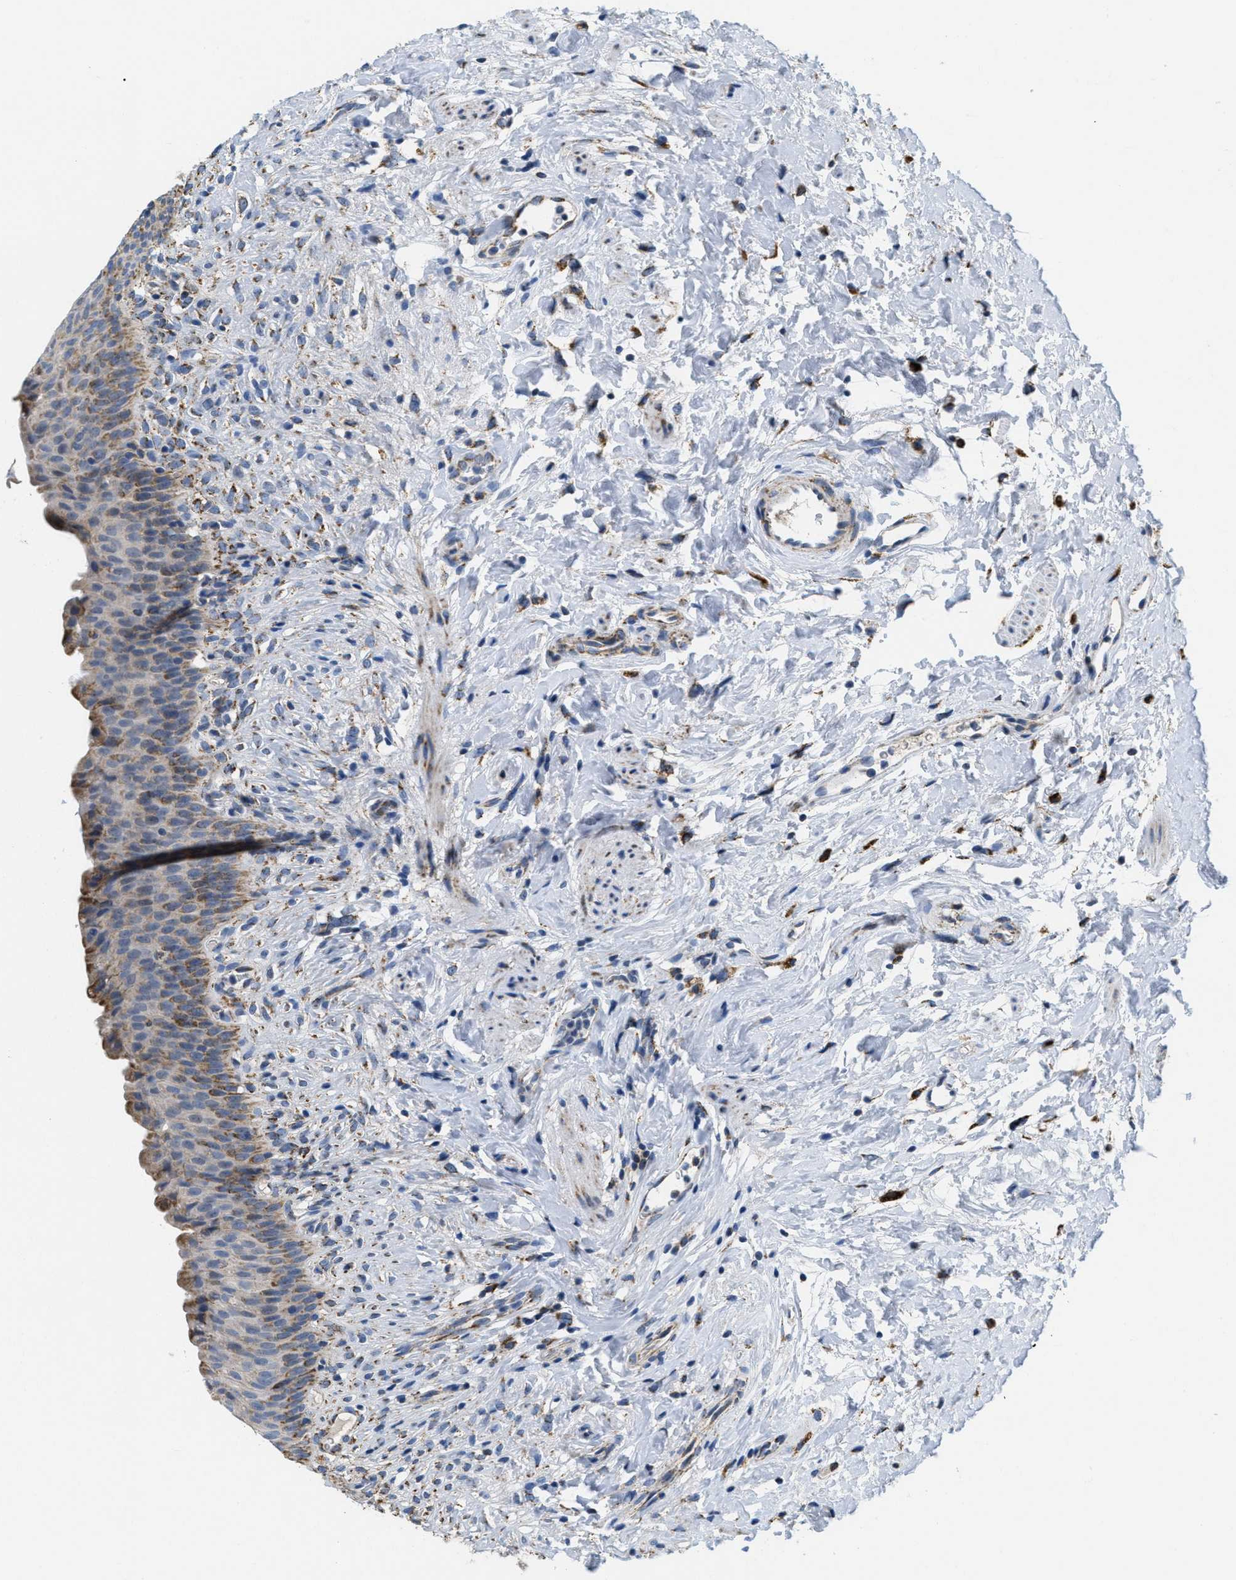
{"staining": {"intensity": "moderate", "quantity": ">75%", "location": "cytoplasmic/membranous"}, "tissue": "urinary bladder", "cell_type": "Urothelial cells", "image_type": "normal", "snomed": [{"axis": "morphology", "description": "Normal tissue, NOS"}, {"axis": "topography", "description": "Urinary bladder"}], "caption": "Immunohistochemical staining of unremarkable urinary bladder demonstrates moderate cytoplasmic/membranous protein staining in about >75% of urothelial cells.", "gene": "KCNJ5", "patient": {"sex": "female", "age": 79}}